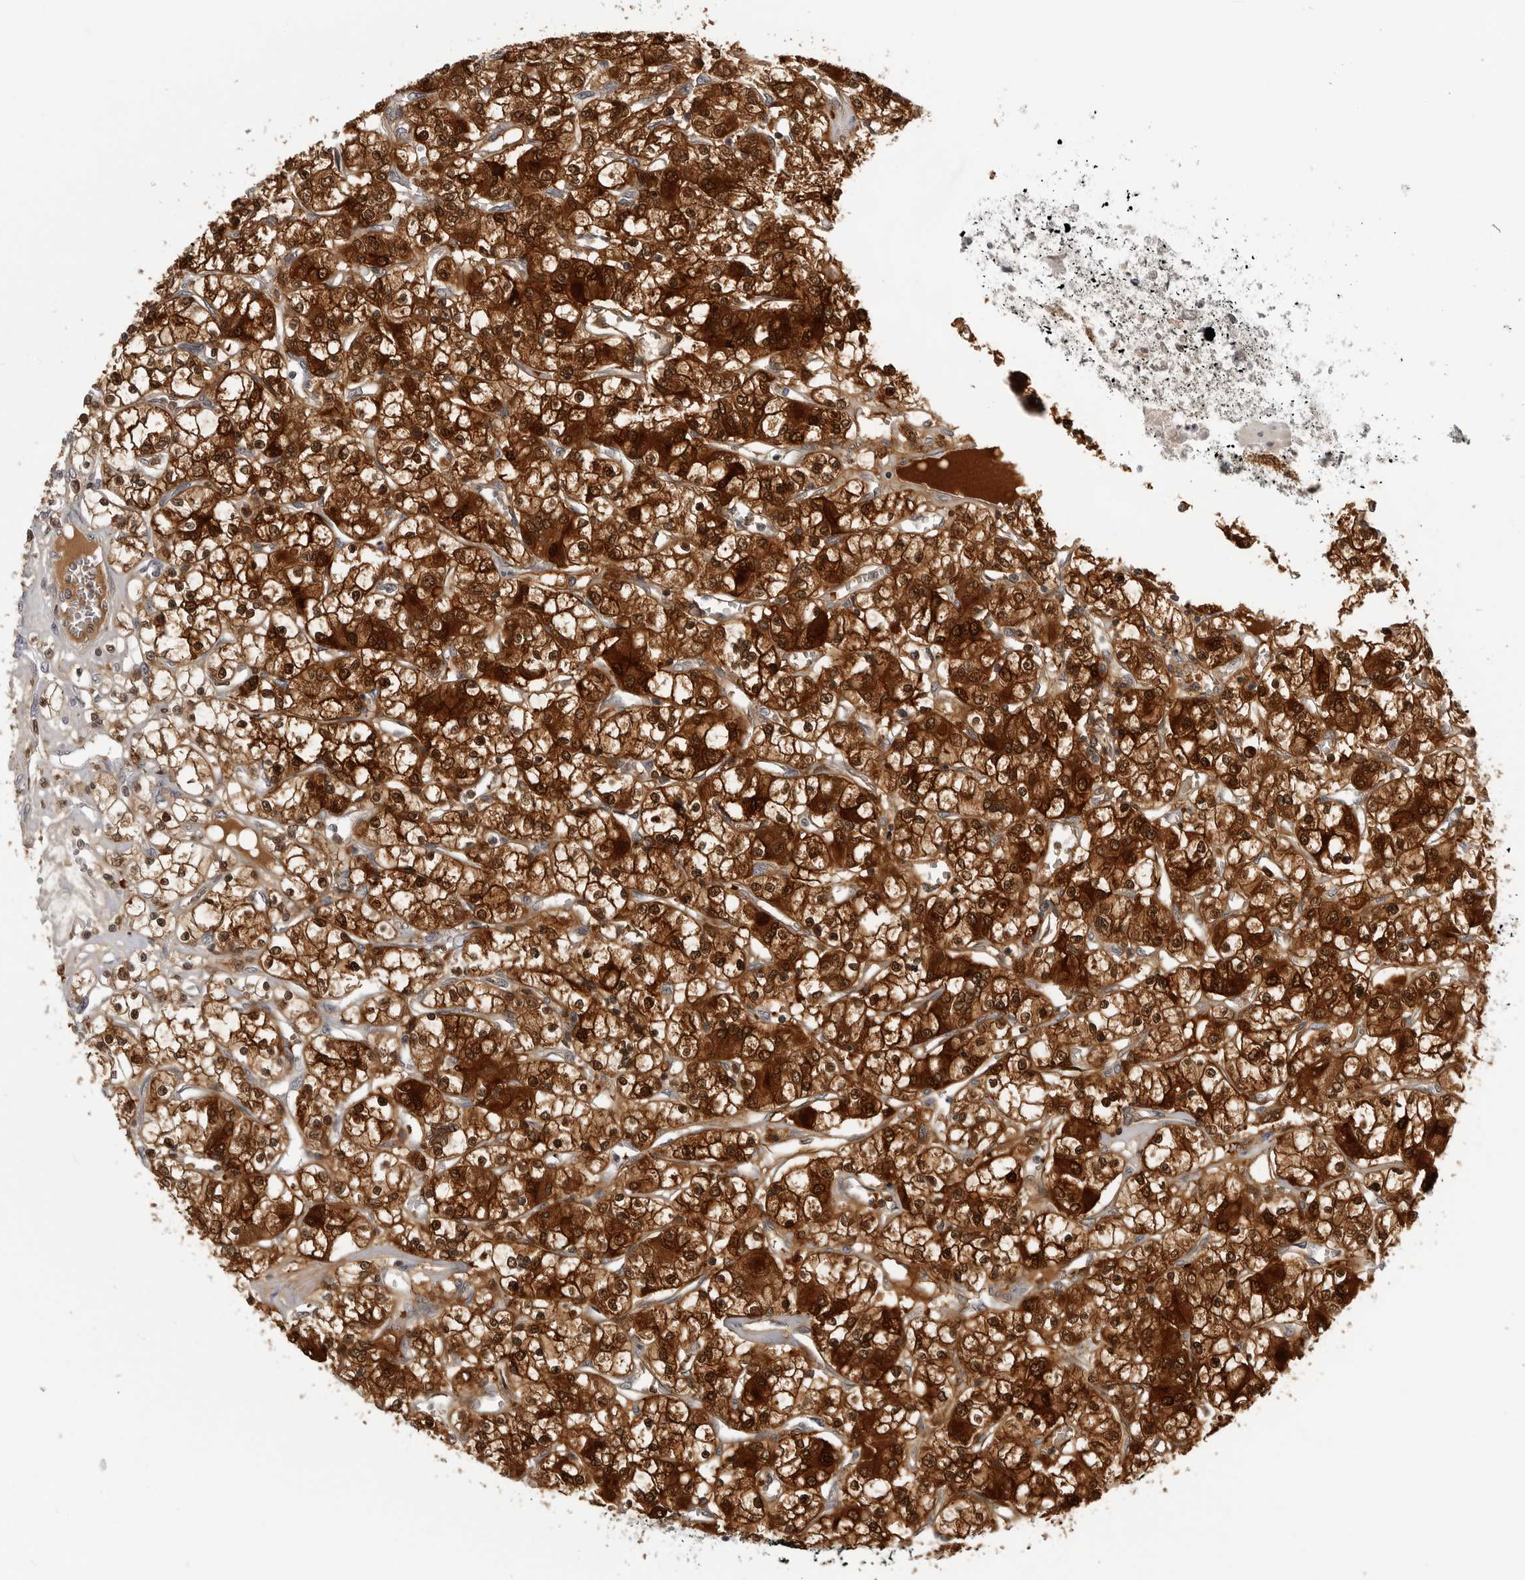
{"staining": {"intensity": "strong", "quantity": ">75%", "location": "cytoplasmic/membranous,nuclear"}, "tissue": "renal cancer", "cell_type": "Tumor cells", "image_type": "cancer", "snomed": [{"axis": "morphology", "description": "Adenocarcinoma, NOS"}, {"axis": "topography", "description": "Kidney"}], "caption": "Renal cancer stained with DAB immunohistochemistry (IHC) shows high levels of strong cytoplasmic/membranous and nuclear staining in approximately >75% of tumor cells.", "gene": "CTIF", "patient": {"sex": "female", "age": 59}}